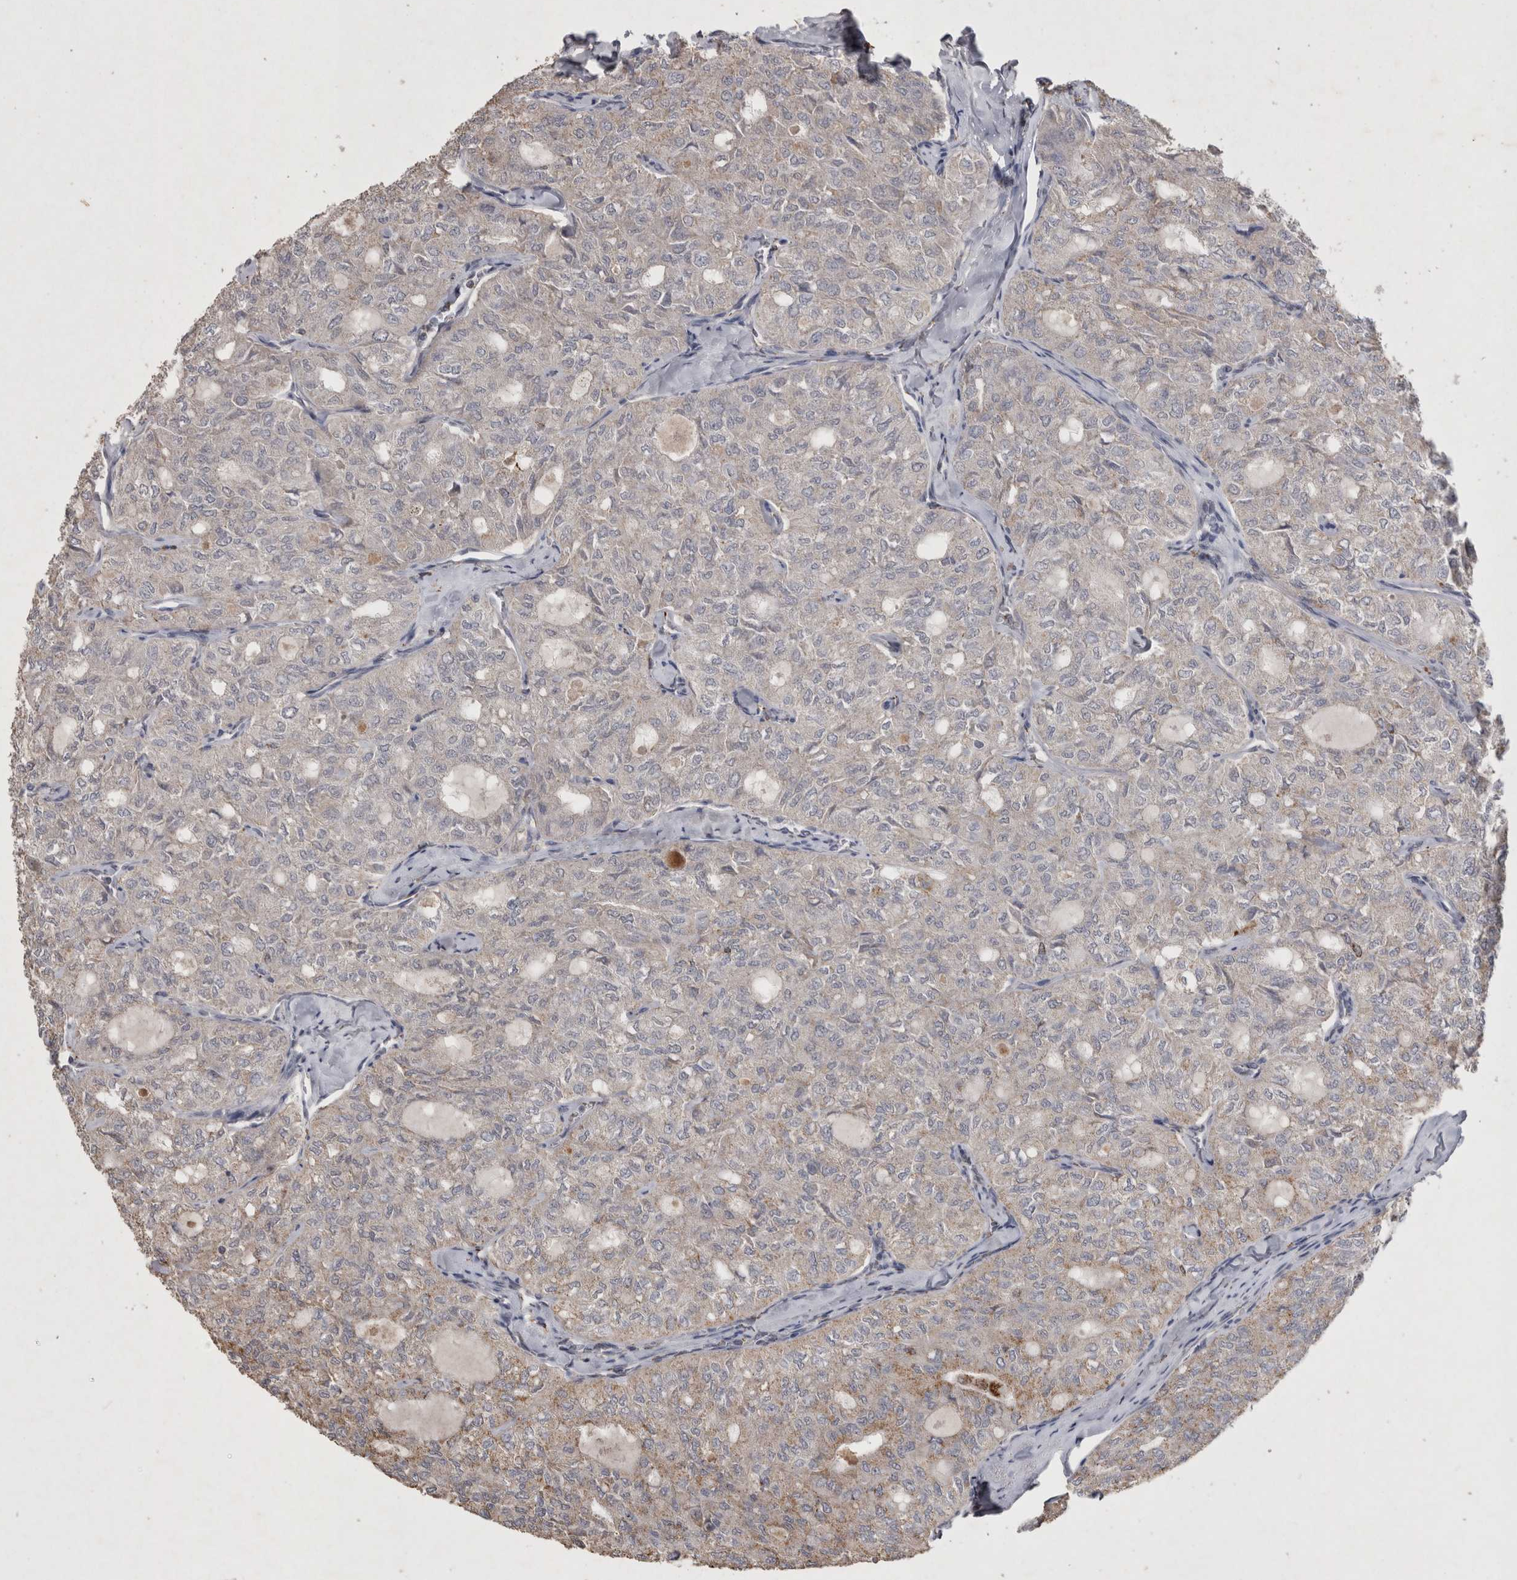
{"staining": {"intensity": "weak", "quantity": "25%-75%", "location": "cytoplasmic/membranous"}, "tissue": "thyroid cancer", "cell_type": "Tumor cells", "image_type": "cancer", "snomed": [{"axis": "morphology", "description": "Follicular adenoma carcinoma, NOS"}, {"axis": "topography", "description": "Thyroid gland"}], "caption": "The image shows immunohistochemical staining of follicular adenoma carcinoma (thyroid). There is weak cytoplasmic/membranous staining is seen in approximately 25%-75% of tumor cells.", "gene": "DKK3", "patient": {"sex": "male", "age": 75}}